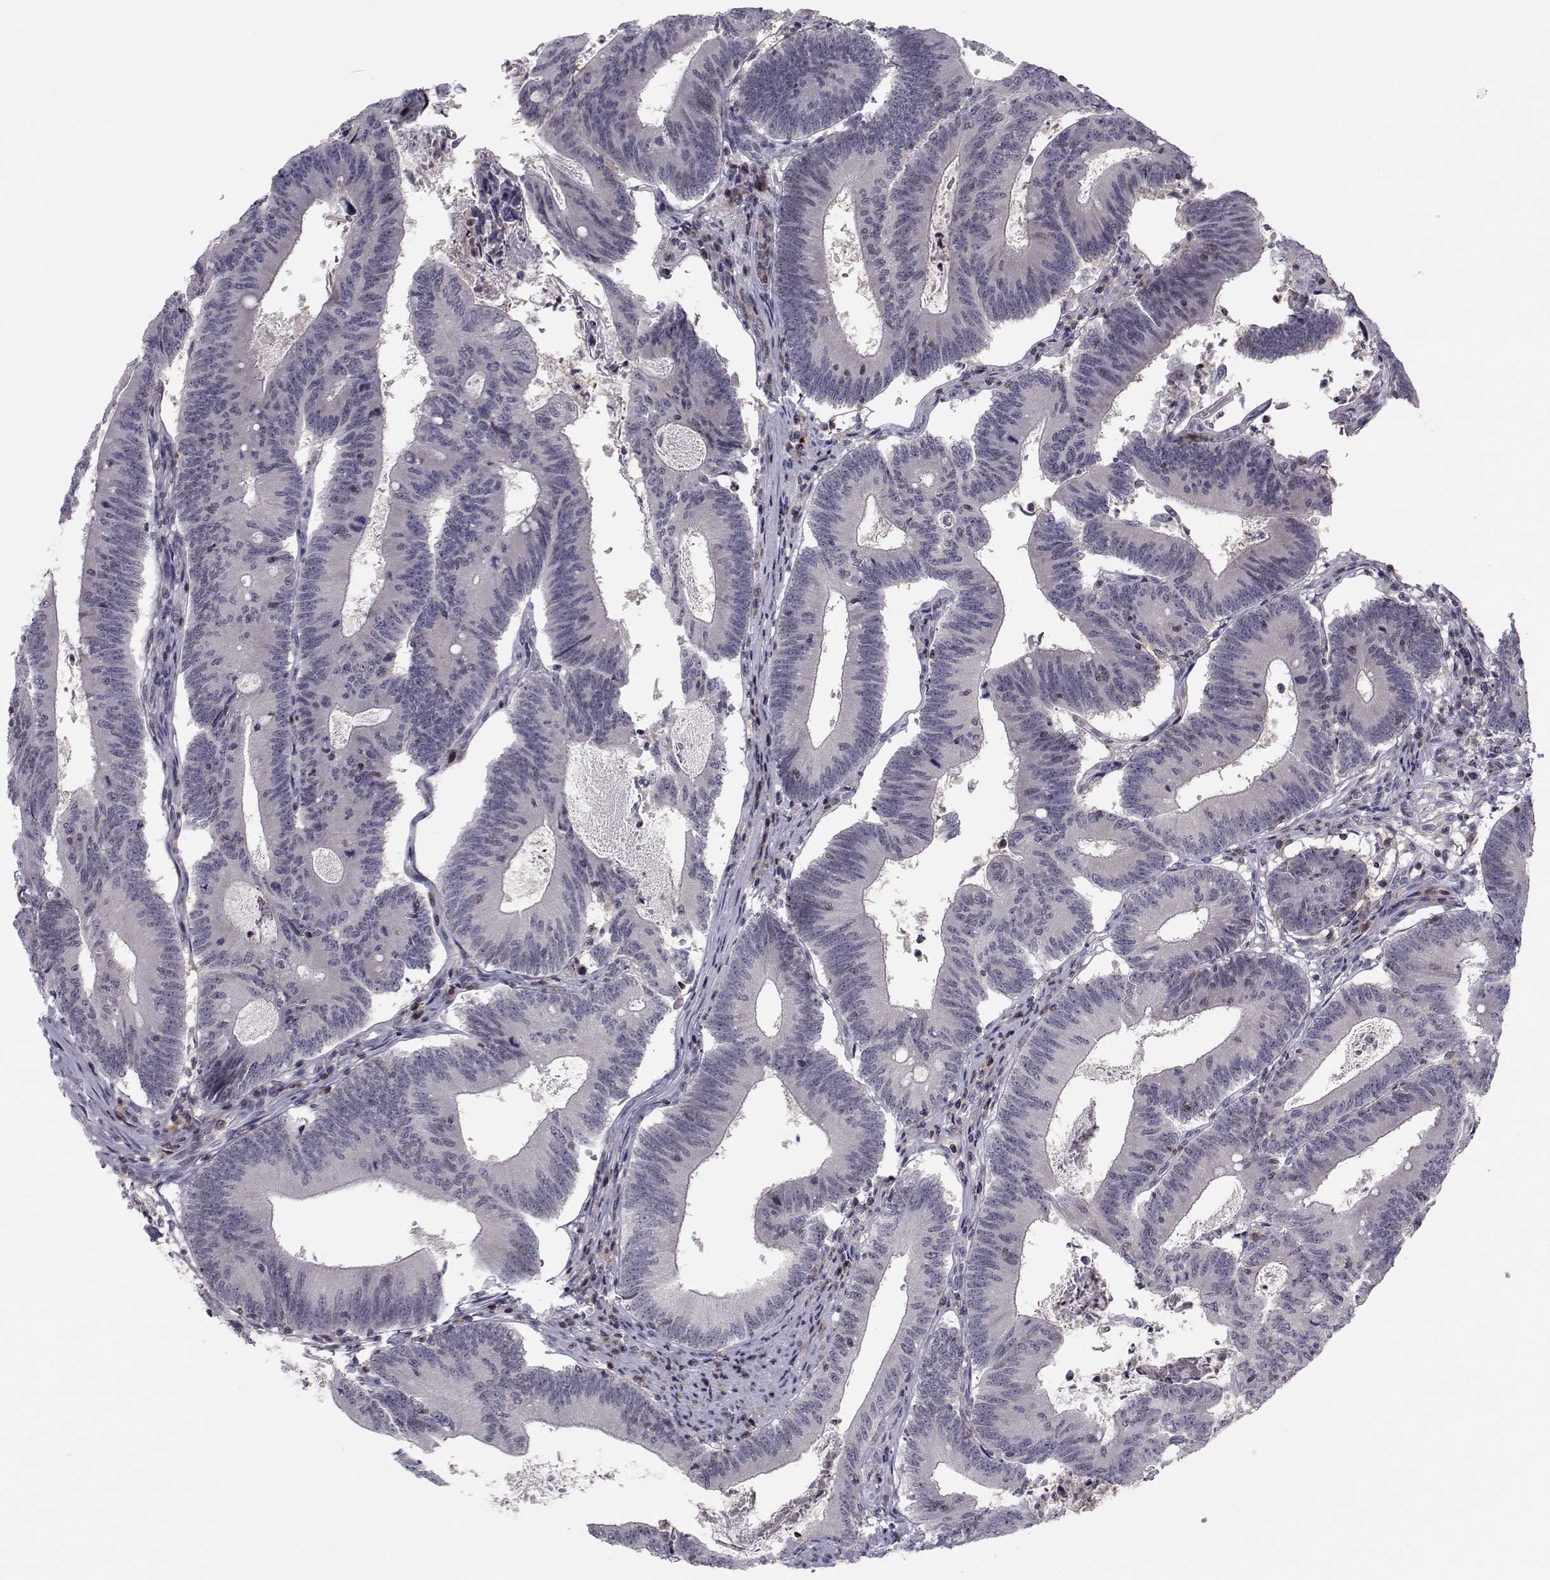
{"staining": {"intensity": "negative", "quantity": "none", "location": "none"}, "tissue": "colorectal cancer", "cell_type": "Tumor cells", "image_type": "cancer", "snomed": [{"axis": "morphology", "description": "Adenocarcinoma, NOS"}, {"axis": "topography", "description": "Colon"}], "caption": "A photomicrograph of colorectal cancer stained for a protein exhibits no brown staining in tumor cells.", "gene": "PCP4L1", "patient": {"sex": "female", "age": 70}}